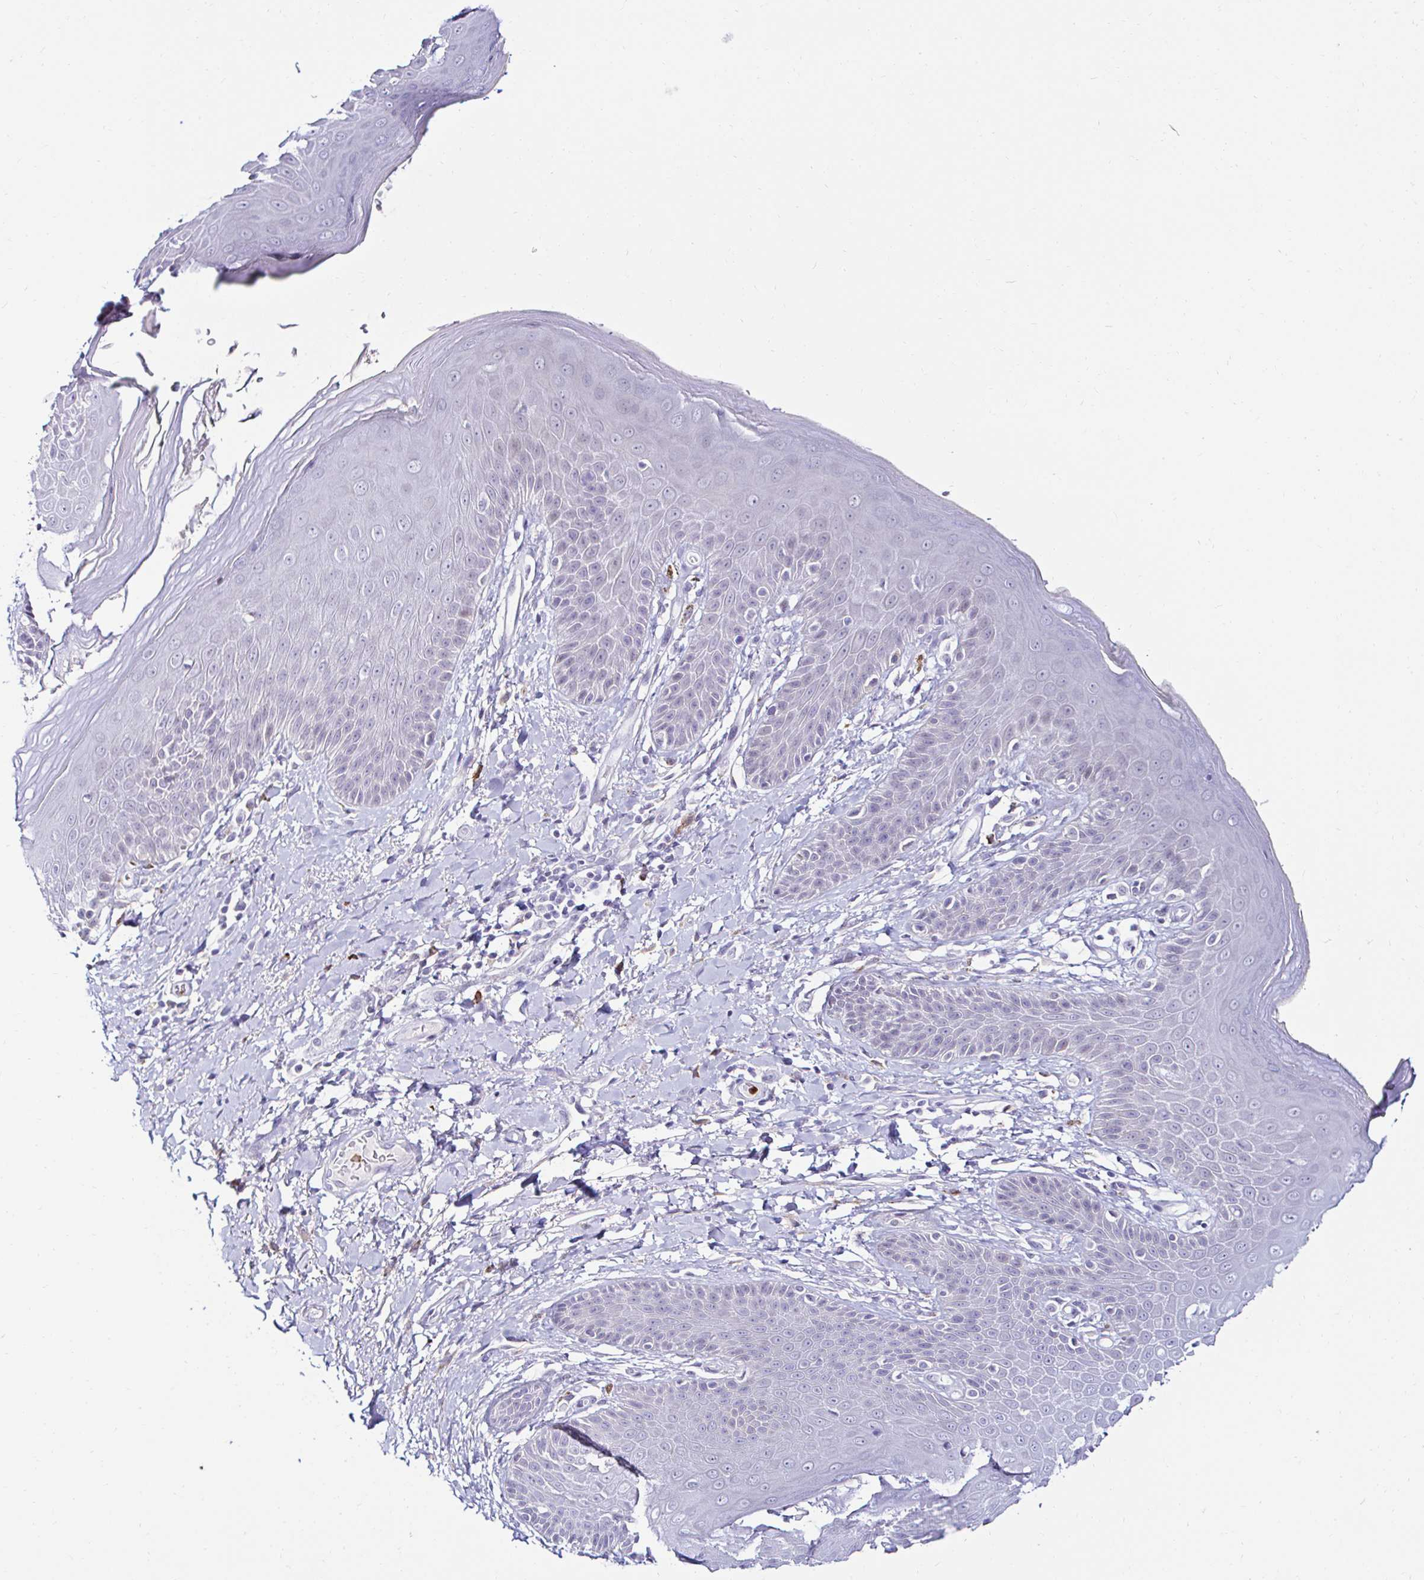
{"staining": {"intensity": "negative", "quantity": "none", "location": "none"}, "tissue": "skin", "cell_type": "Epidermal cells", "image_type": "normal", "snomed": [{"axis": "morphology", "description": "Normal tissue, NOS"}, {"axis": "topography", "description": "Anal"}, {"axis": "topography", "description": "Peripheral nerve tissue"}], "caption": "This is an immunohistochemistry image of normal skin. There is no staining in epidermal cells.", "gene": "CYBB", "patient": {"sex": "male", "age": 51}}